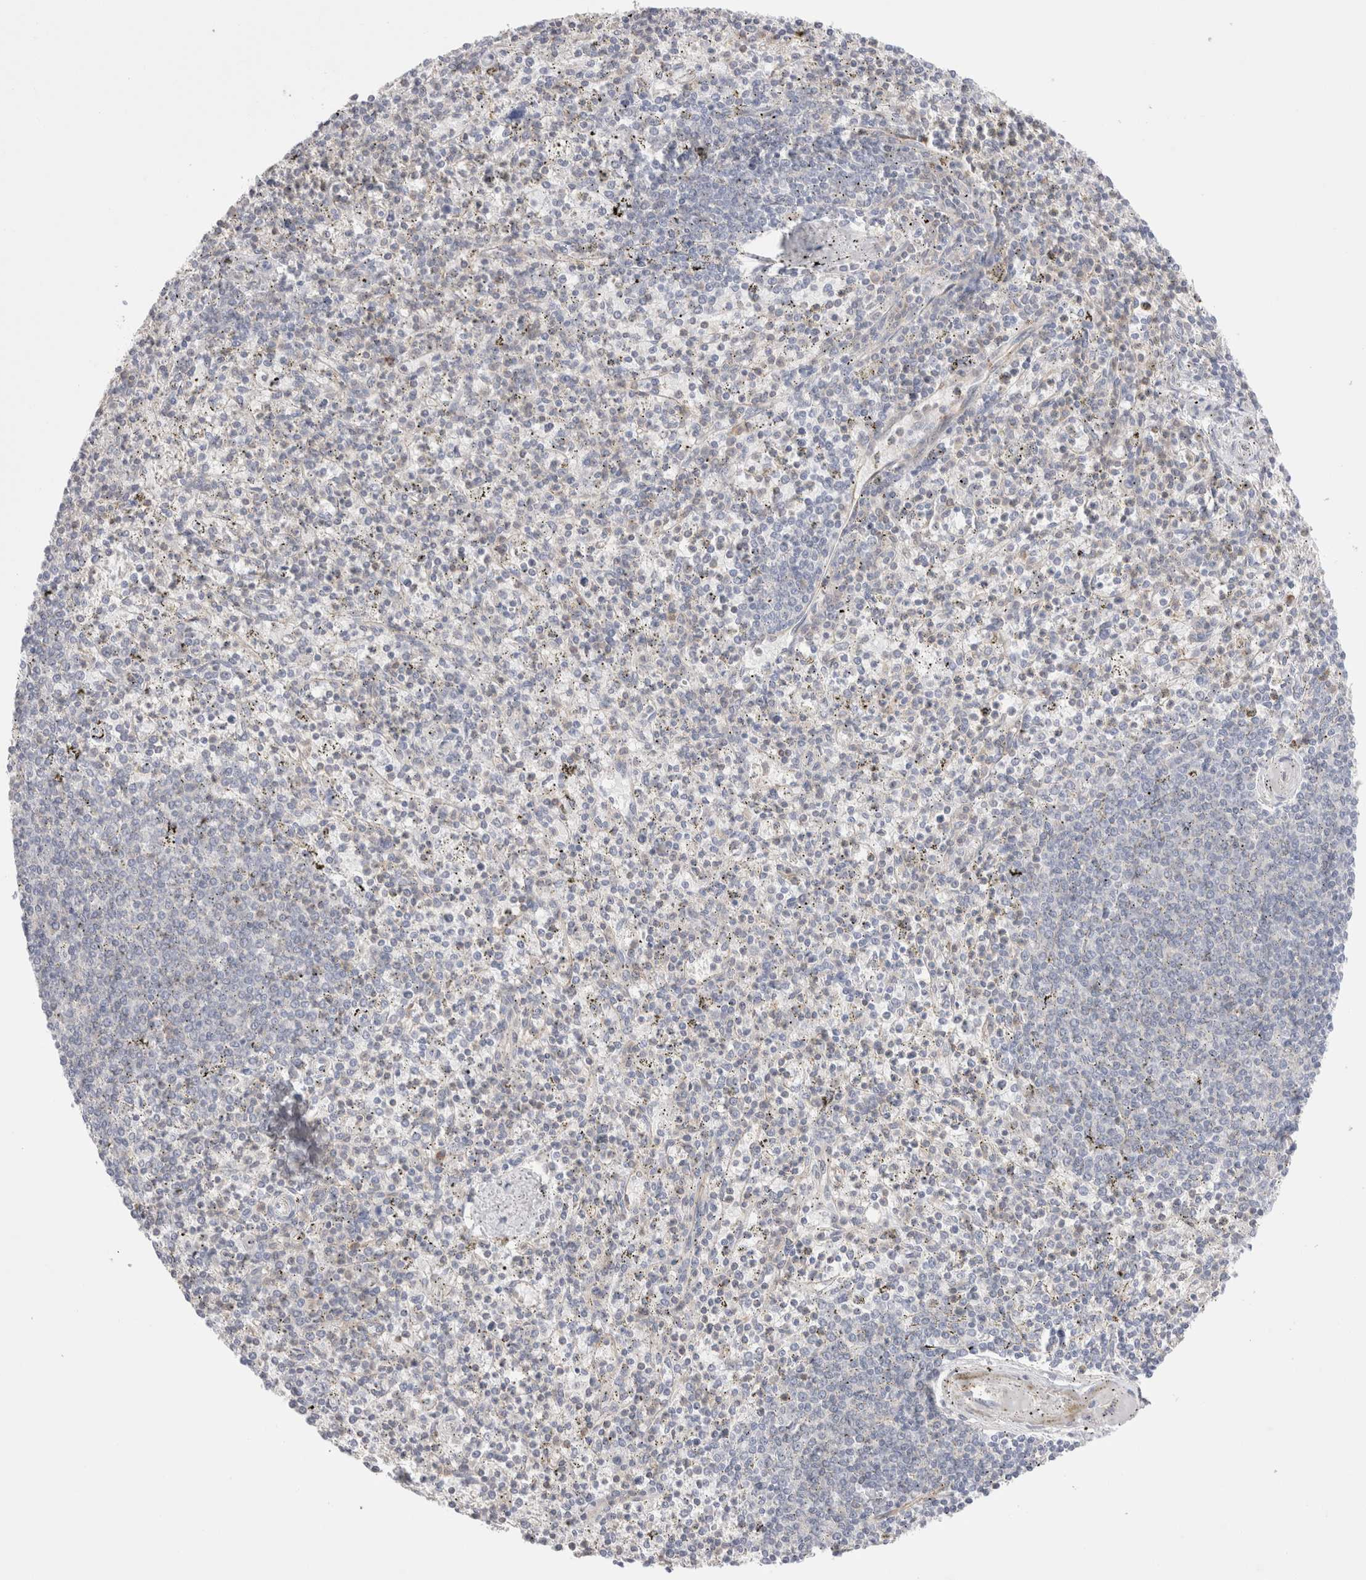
{"staining": {"intensity": "weak", "quantity": "<25%", "location": "cytoplasmic/membranous"}, "tissue": "spleen", "cell_type": "Cells in red pulp", "image_type": "normal", "snomed": [{"axis": "morphology", "description": "Normal tissue, NOS"}, {"axis": "topography", "description": "Spleen"}], "caption": "There is no significant expression in cells in red pulp of spleen. (DAB (3,3'-diaminobenzidine) IHC with hematoxylin counter stain).", "gene": "CAPN2", "patient": {"sex": "male", "age": 72}}